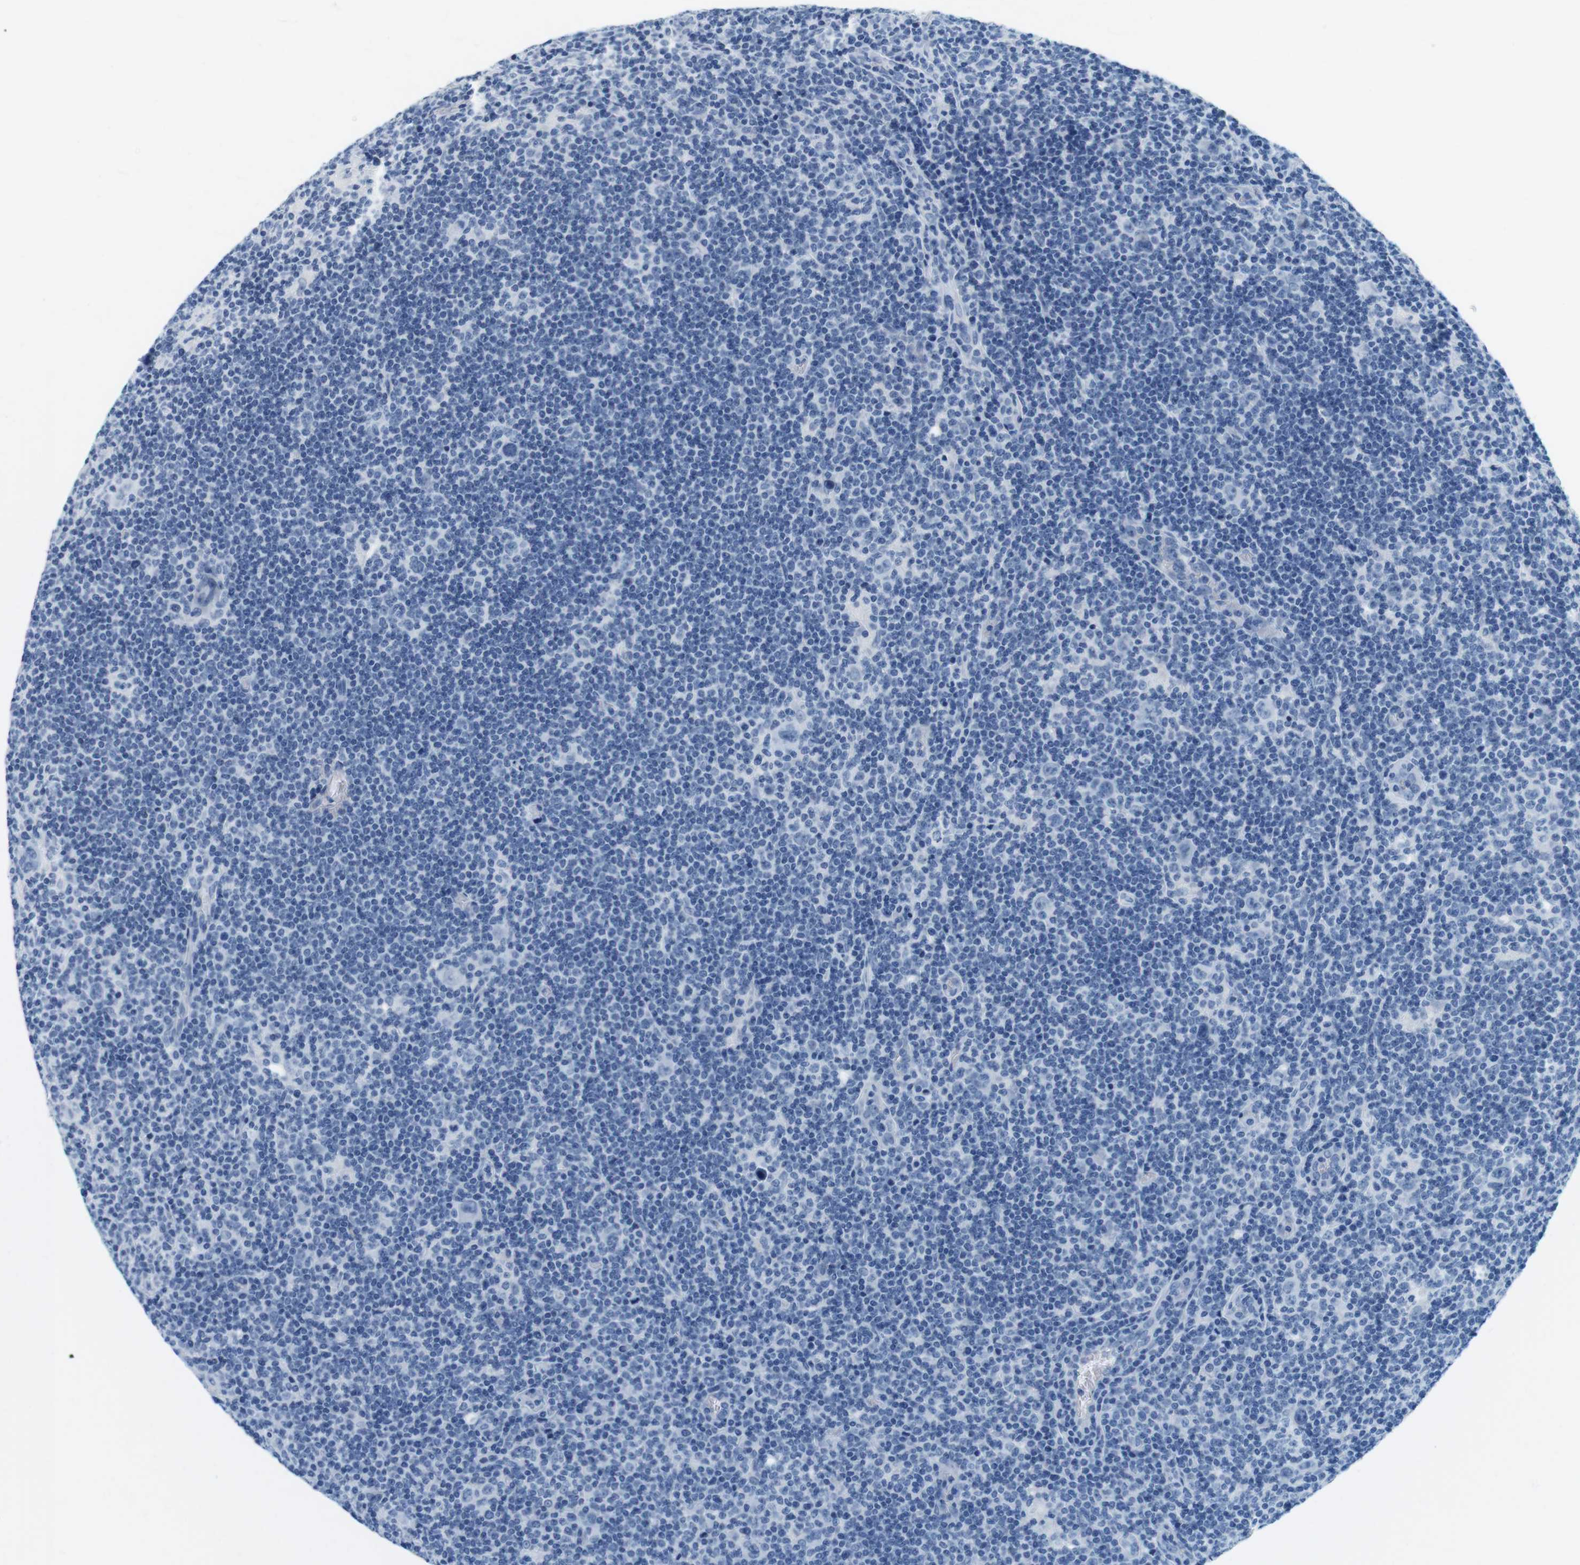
{"staining": {"intensity": "negative", "quantity": "none", "location": "none"}, "tissue": "lymphoma", "cell_type": "Tumor cells", "image_type": "cancer", "snomed": [{"axis": "morphology", "description": "Hodgkin's disease, NOS"}, {"axis": "topography", "description": "Lymph node"}], "caption": "An immunohistochemistry micrograph of Hodgkin's disease is shown. There is no staining in tumor cells of Hodgkin's disease.", "gene": "CYP2C9", "patient": {"sex": "female", "age": 57}}